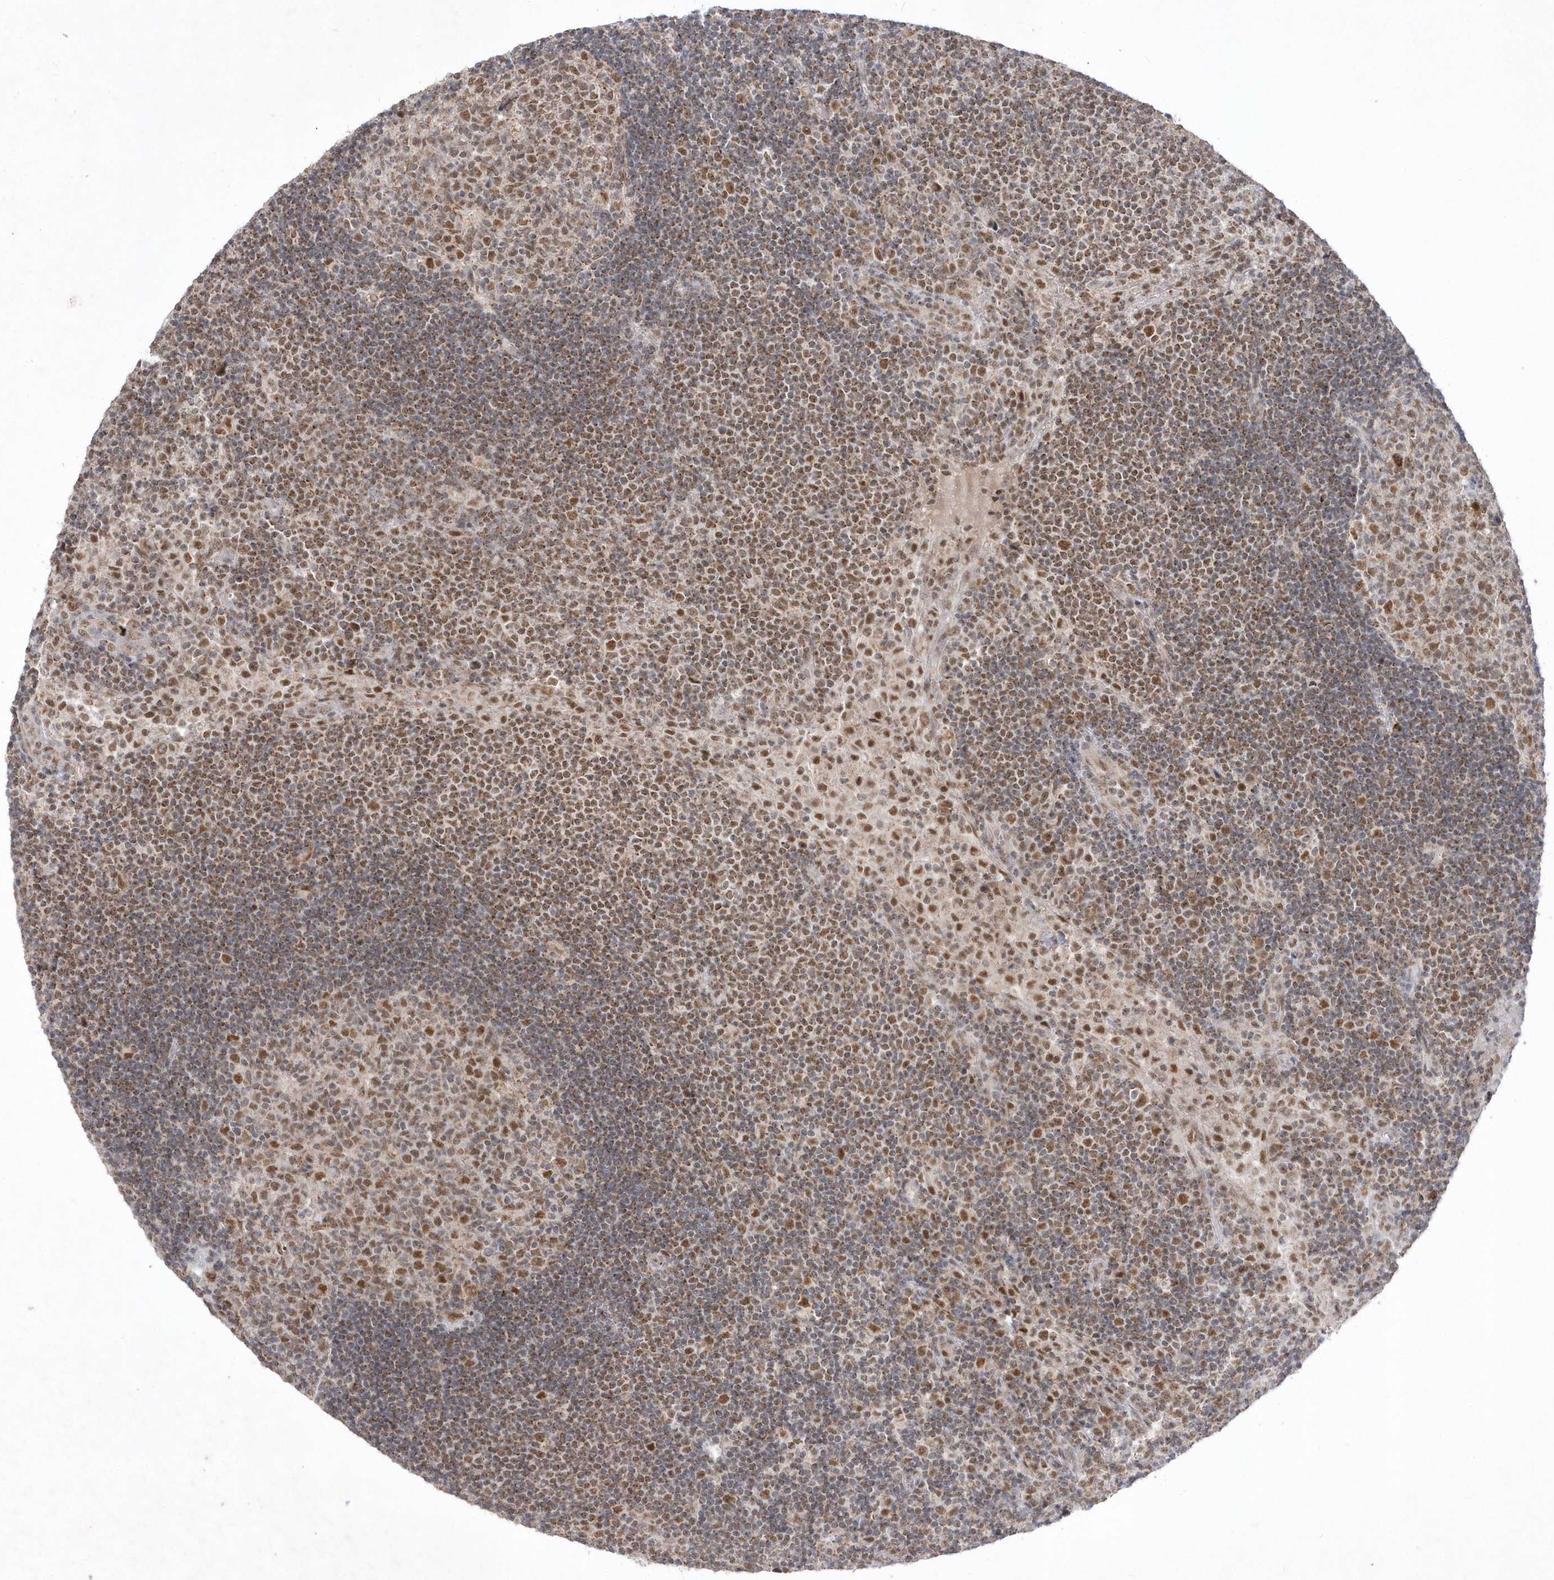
{"staining": {"intensity": "moderate", "quantity": "25%-75%", "location": "nuclear"}, "tissue": "lymph node", "cell_type": "Germinal center cells", "image_type": "normal", "snomed": [{"axis": "morphology", "description": "Normal tissue, NOS"}, {"axis": "topography", "description": "Lymph node"}], "caption": "IHC of unremarkable human lymph node reveals medium levels of moderate nuclear staining in about 25%-75% of germinal center cells.", "gene": "CPSF3", "patient": {"sex": "female", "age": 53}}